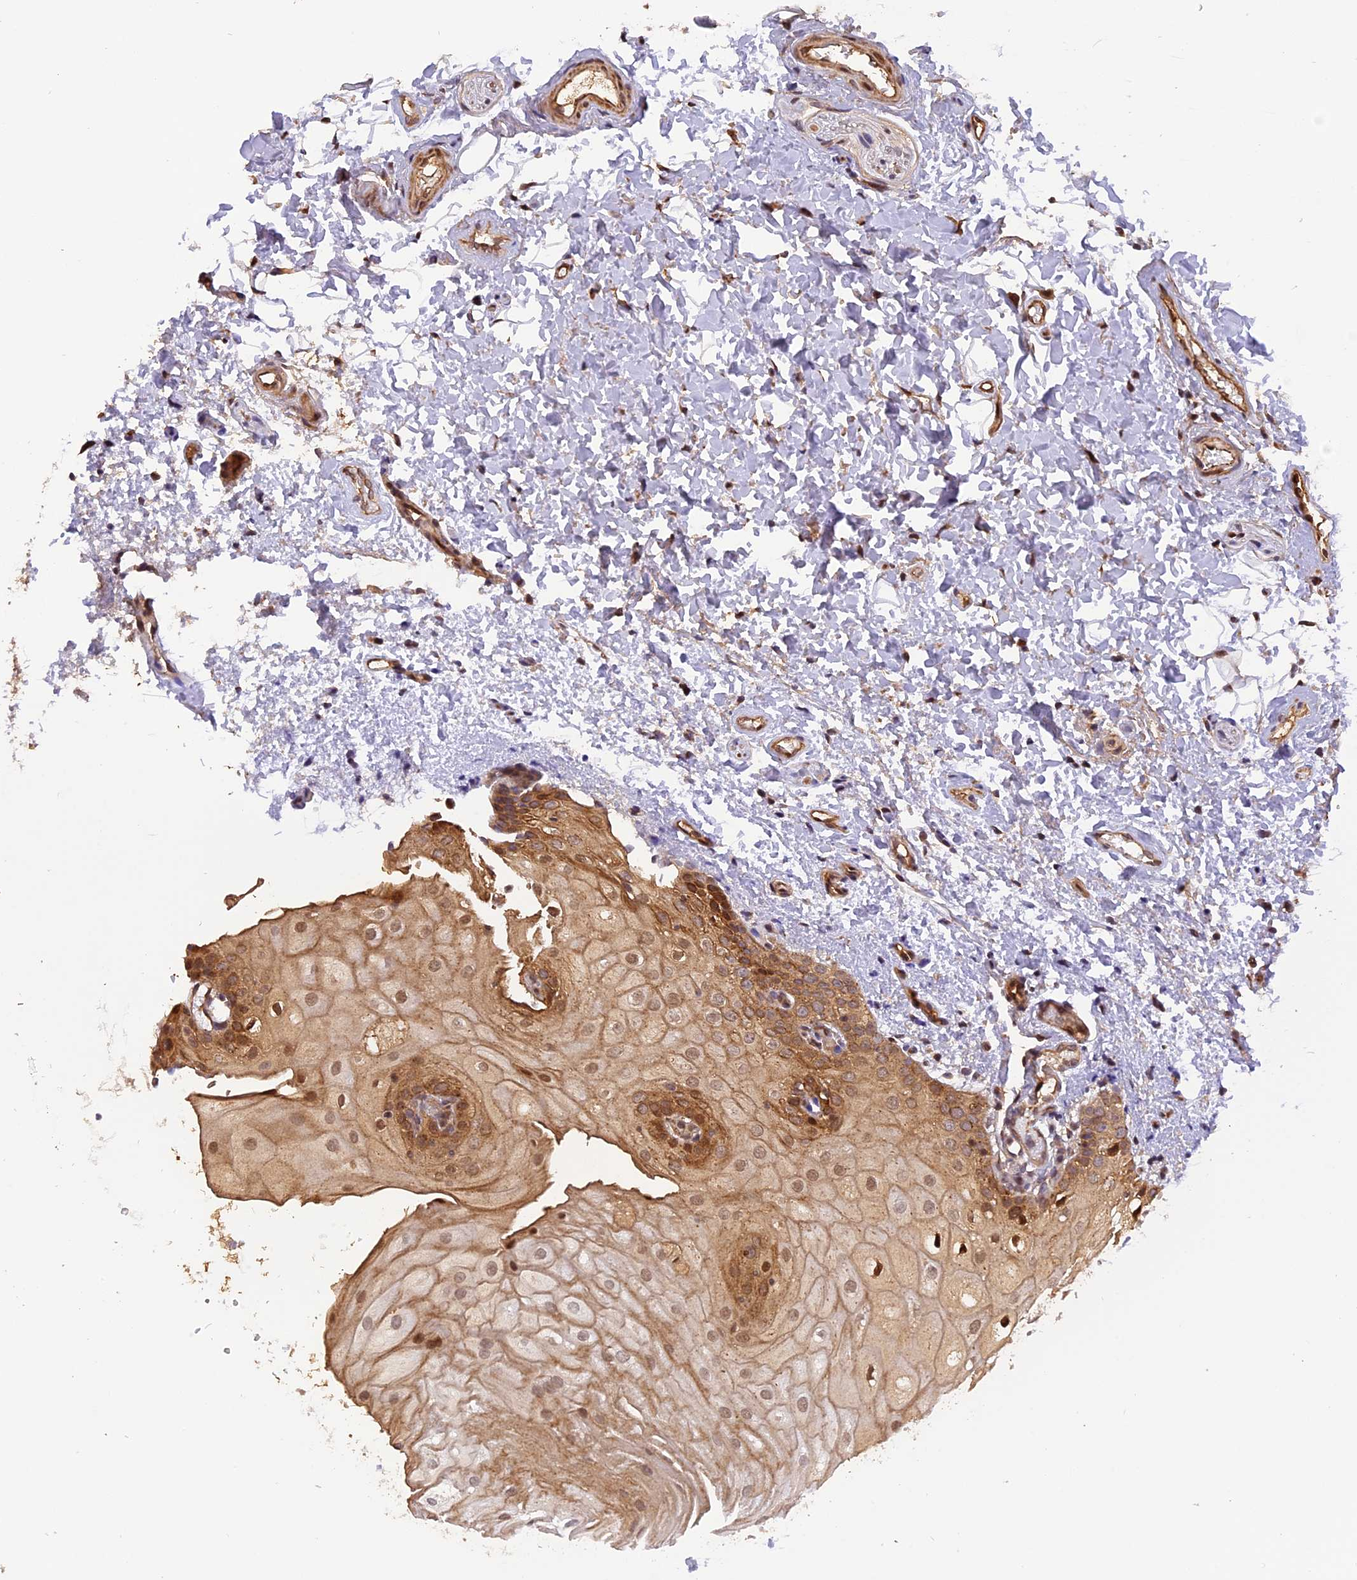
{"staining": {"intensity": "moderate", "quantity": ">75%", "location": "cytoplasmic/membranous,nuclear"}, "tissue": "oral mucosa", "cell_type": "Squamous epithelial cells", "image_type": "normal", "snomed": [{"axis": "morphology", "description": "Normal tissue, NOS"}, {"axis": "topography", "description": "Oral tissue"}], "caption": "Squamous epithelial cells reveal medium levels of moderate cytoplasmic/membranous,nuclear staining in about >75% of cells in benign human oral mucosa.", "gene": "MICALL1", "patient": {"sex": "female", "age": 54}}